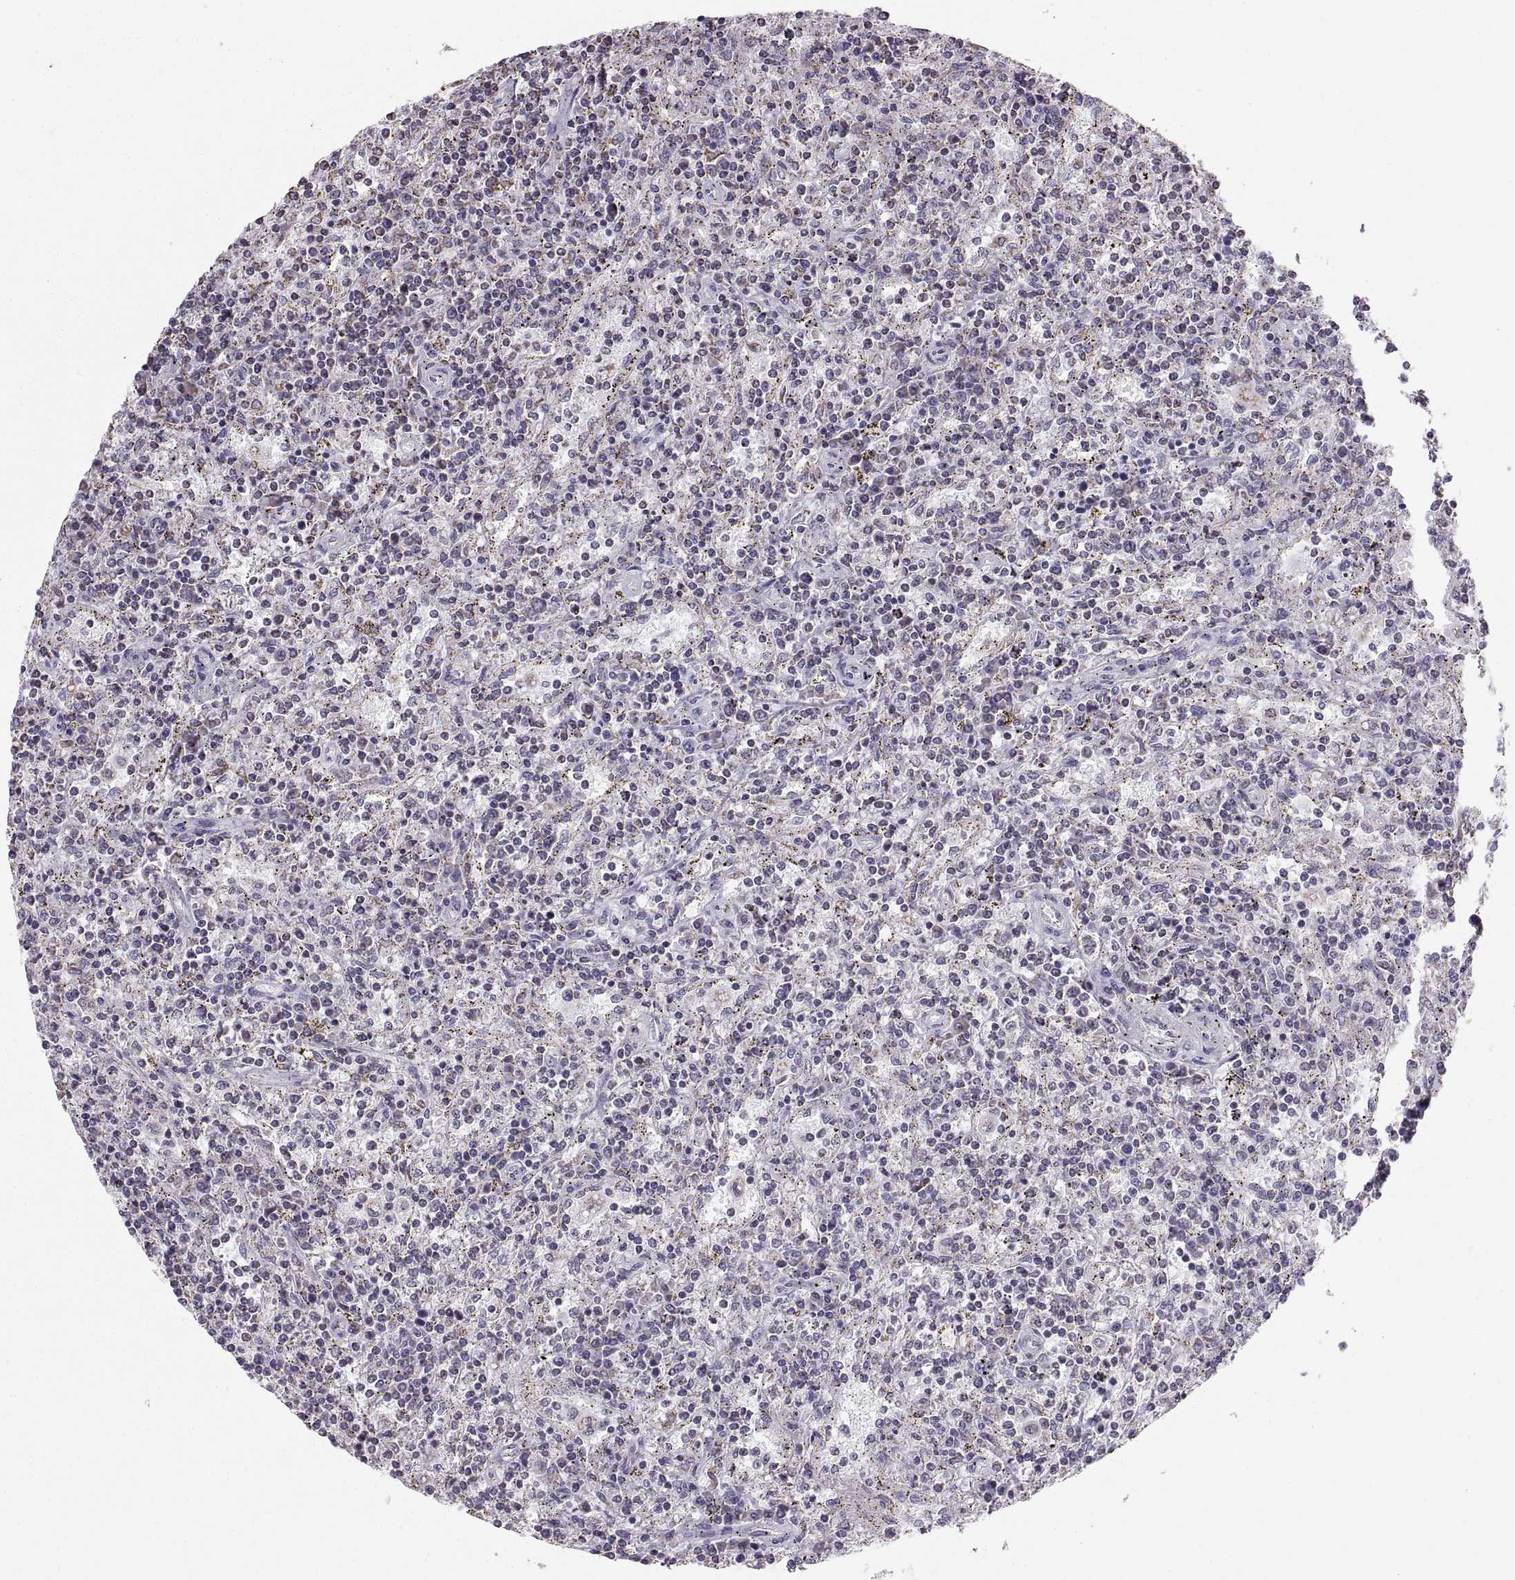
{"staining": {"intensity": "negative", "quantity": "none", "location": "none"}, "tissue": "lymphoma", "cell_type": "Tumor cells", "image_type": "cancer", "snomed": [{"axis": "morphology", "description": "Malignant lymphoma, non-Hodgkin's type, Low grade"}, {"axis": "topography", "description": "Spleen"}], "caption": "Tumor cells are negative for protein expression in human lymphoma.", "gene": "STMND1", "patient": {"sex": "male", "age": 62}}